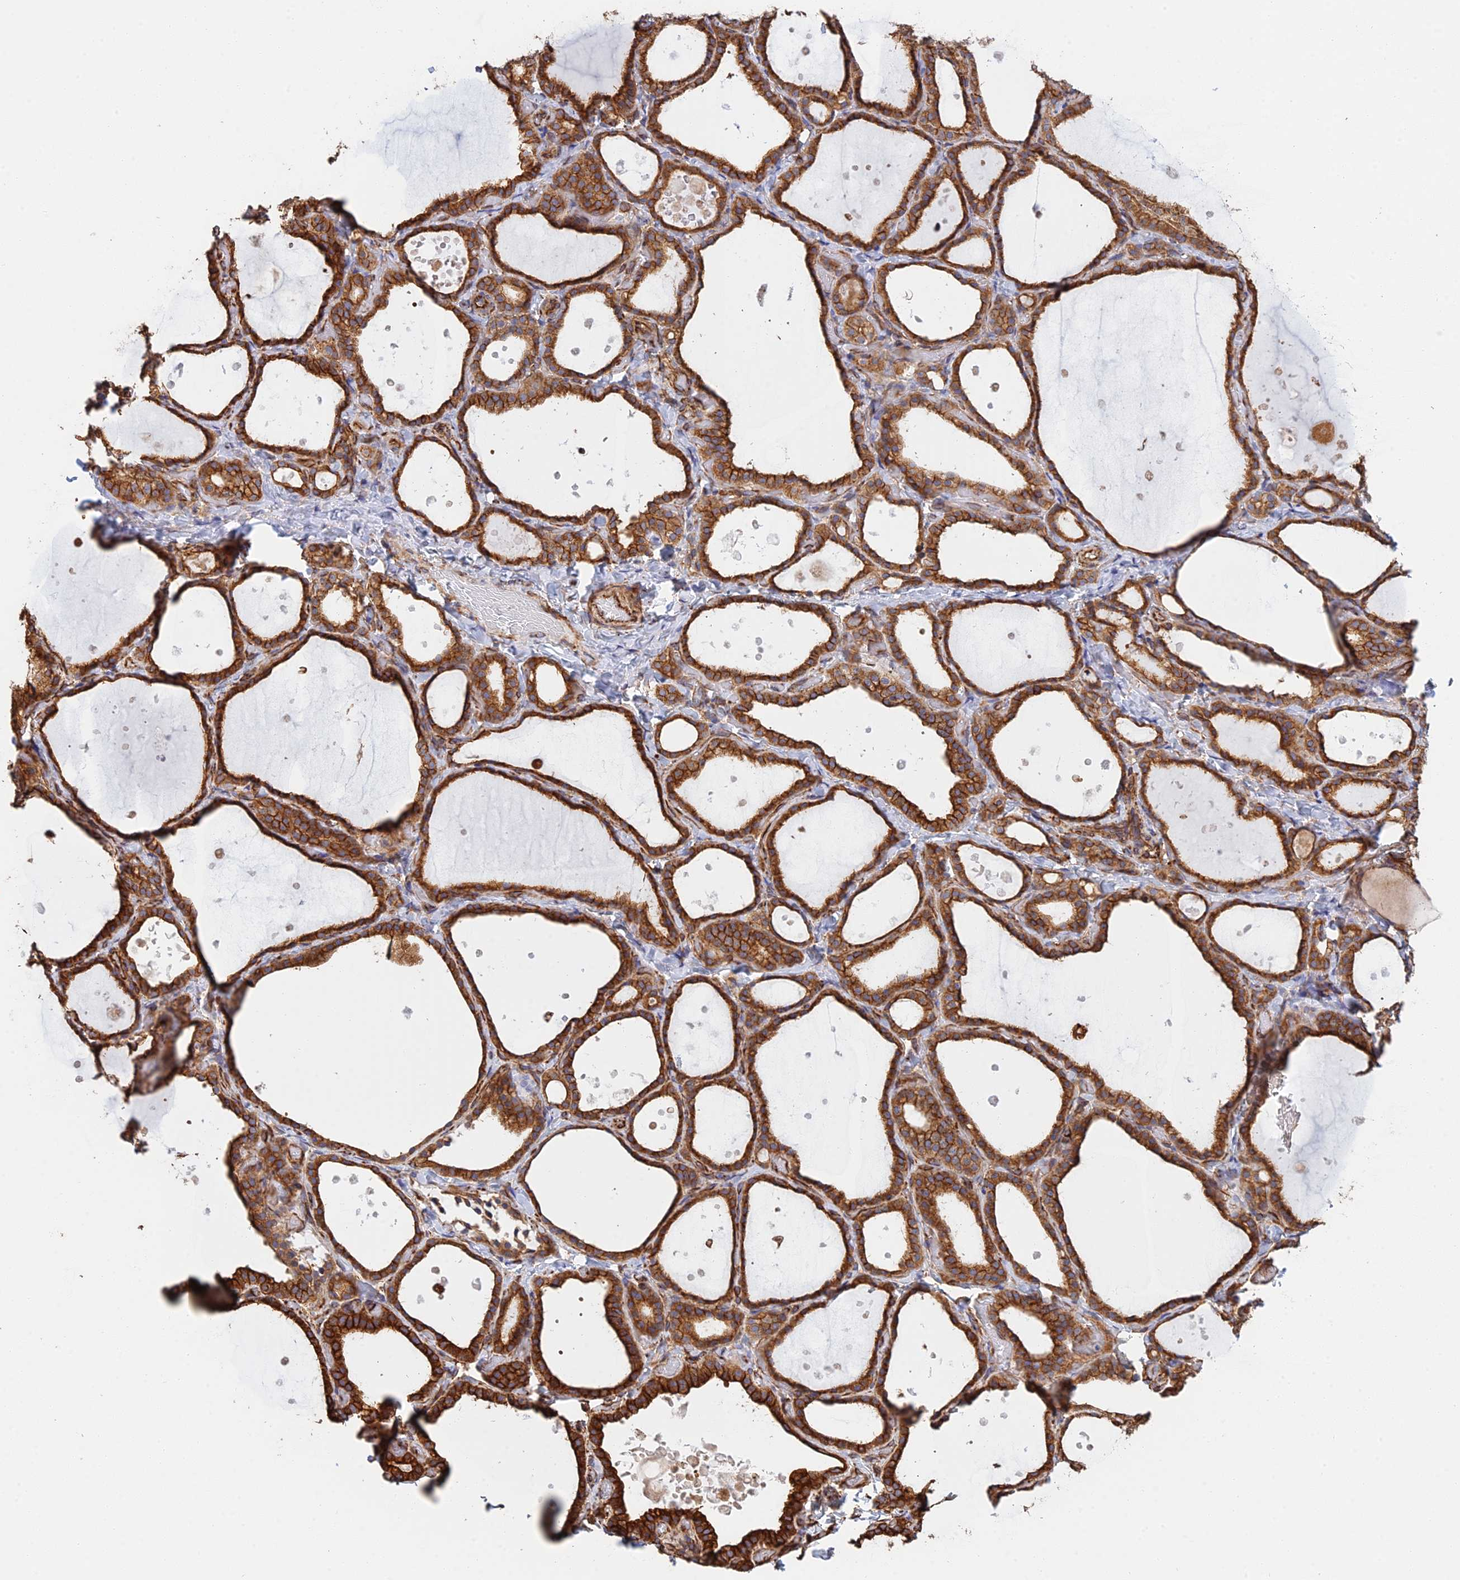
{"staining": {"intensity": "strong", "quantity": ">75%", "location": "cytoplasmic/membranous"}, "tissue": "thyroid gland", "cell_type": "Glandular cells", "image_type": "normal", "snomed": [{"axis": "morphology", "description": "Normal tissue, NOS"}, {"axis": "topography", "description": "Thyroid gland"}], "caption": "A high amount of strong cytoplasmic/membranous positivity is present in about >75% of glandular cells in unremarkable thyroid gland.", "gene": "WBP11", "patient": {"sex": "female", "age": 44}}